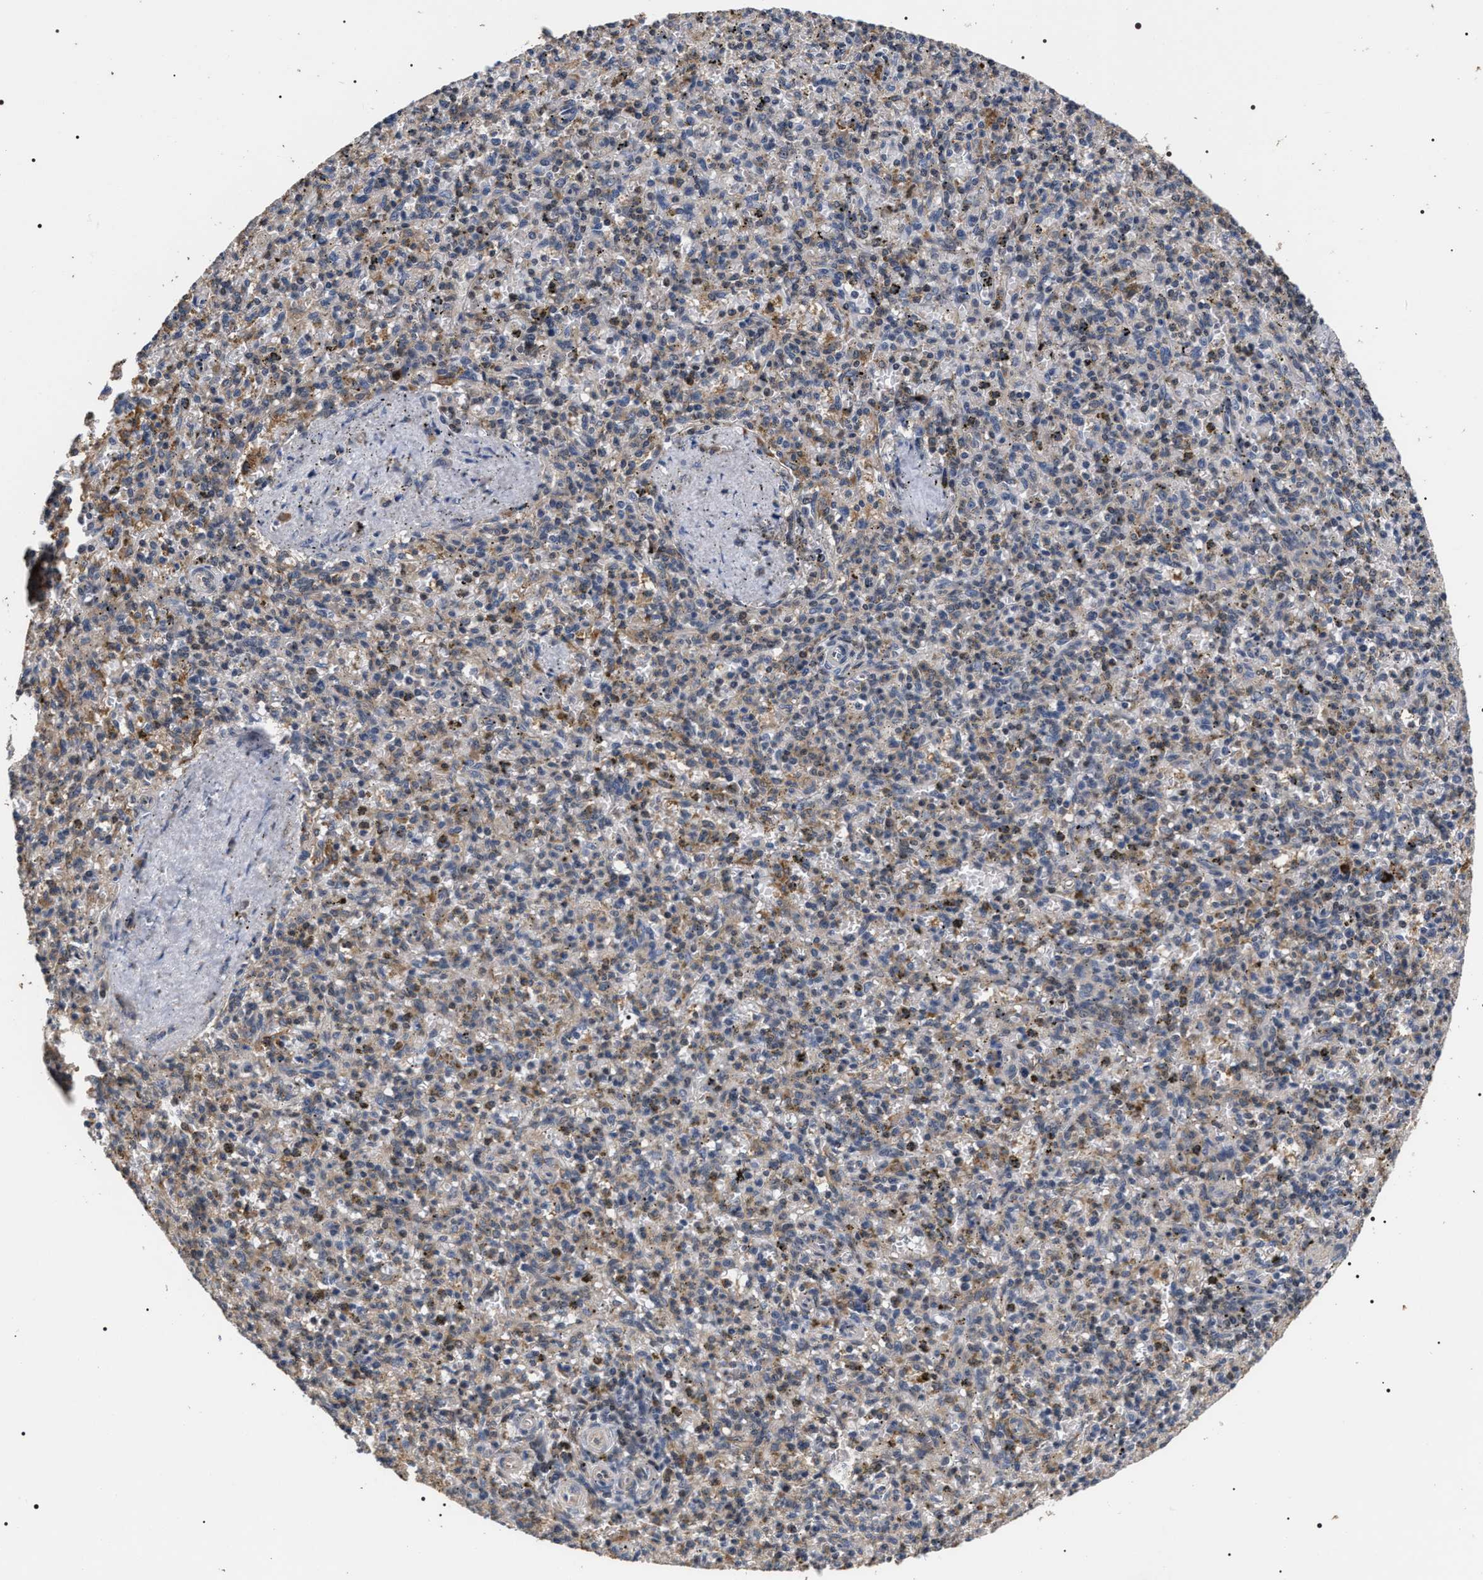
{"staining": {"intensity": "weak", "quantity": "<25%", "location": "cytoplasmic/membranous"}, "tissue": "spleen", "cell_type": "Cells in red pulp", "image_type": "normal", "snomed": [{"axis": "morphology", "description": "Normal tissue, NOS"}, {"axis": "topography", "description": "Spleen"}], "caption": "Cells in red pulp show no significant positivity in benign spleen. The staining was performed using DAB (3,3'-diaminobenzidine) to visualize the protein expression in brown, while the nuclei were stained in blue with hematoxylin (Magnification: 20x).", "gene": "UPF3A", "patient": {"sex": "male", "age": 72}}